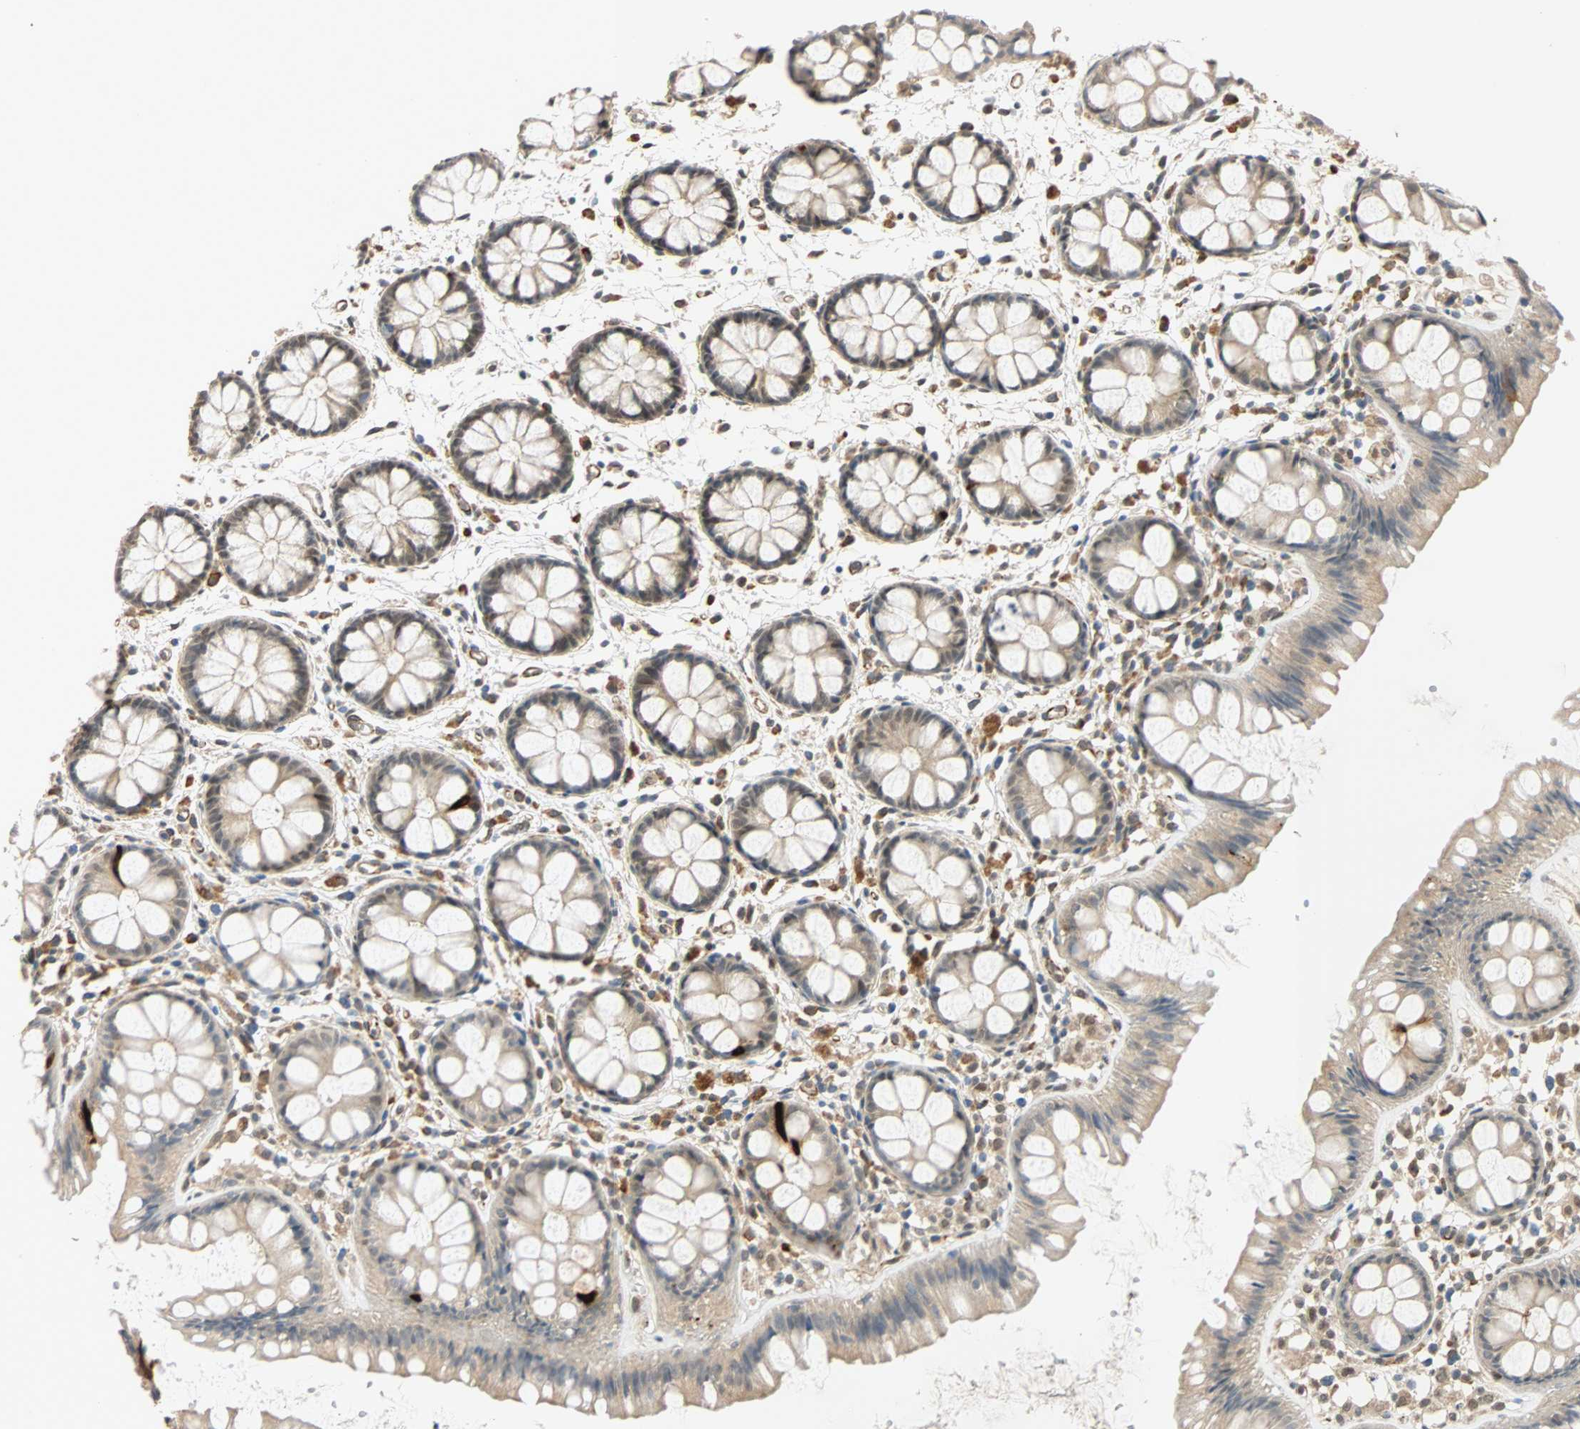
{"staining": {"intensity": "moderate", "quantity": "25%-75%", "location": "cytoplasmic/membranous"}, "tissue": "rectum", "cell_type": "Glandular cells", "image_type": "normal", "snomed": [{"axis": "morphology", "description": "Normal tissue, NOS"}, {"axis": "topography", "description": "Rectum"}], "caption": "The immunohistochemical stain highlights moderate cytoplasmic/membranous positivity in glandular cells of unremarkable rectum. The protein is shown in brown color, while the nuclei are stained blue.", "gene": "QSER1", "patient": {"sex": "female", "age": 66}}